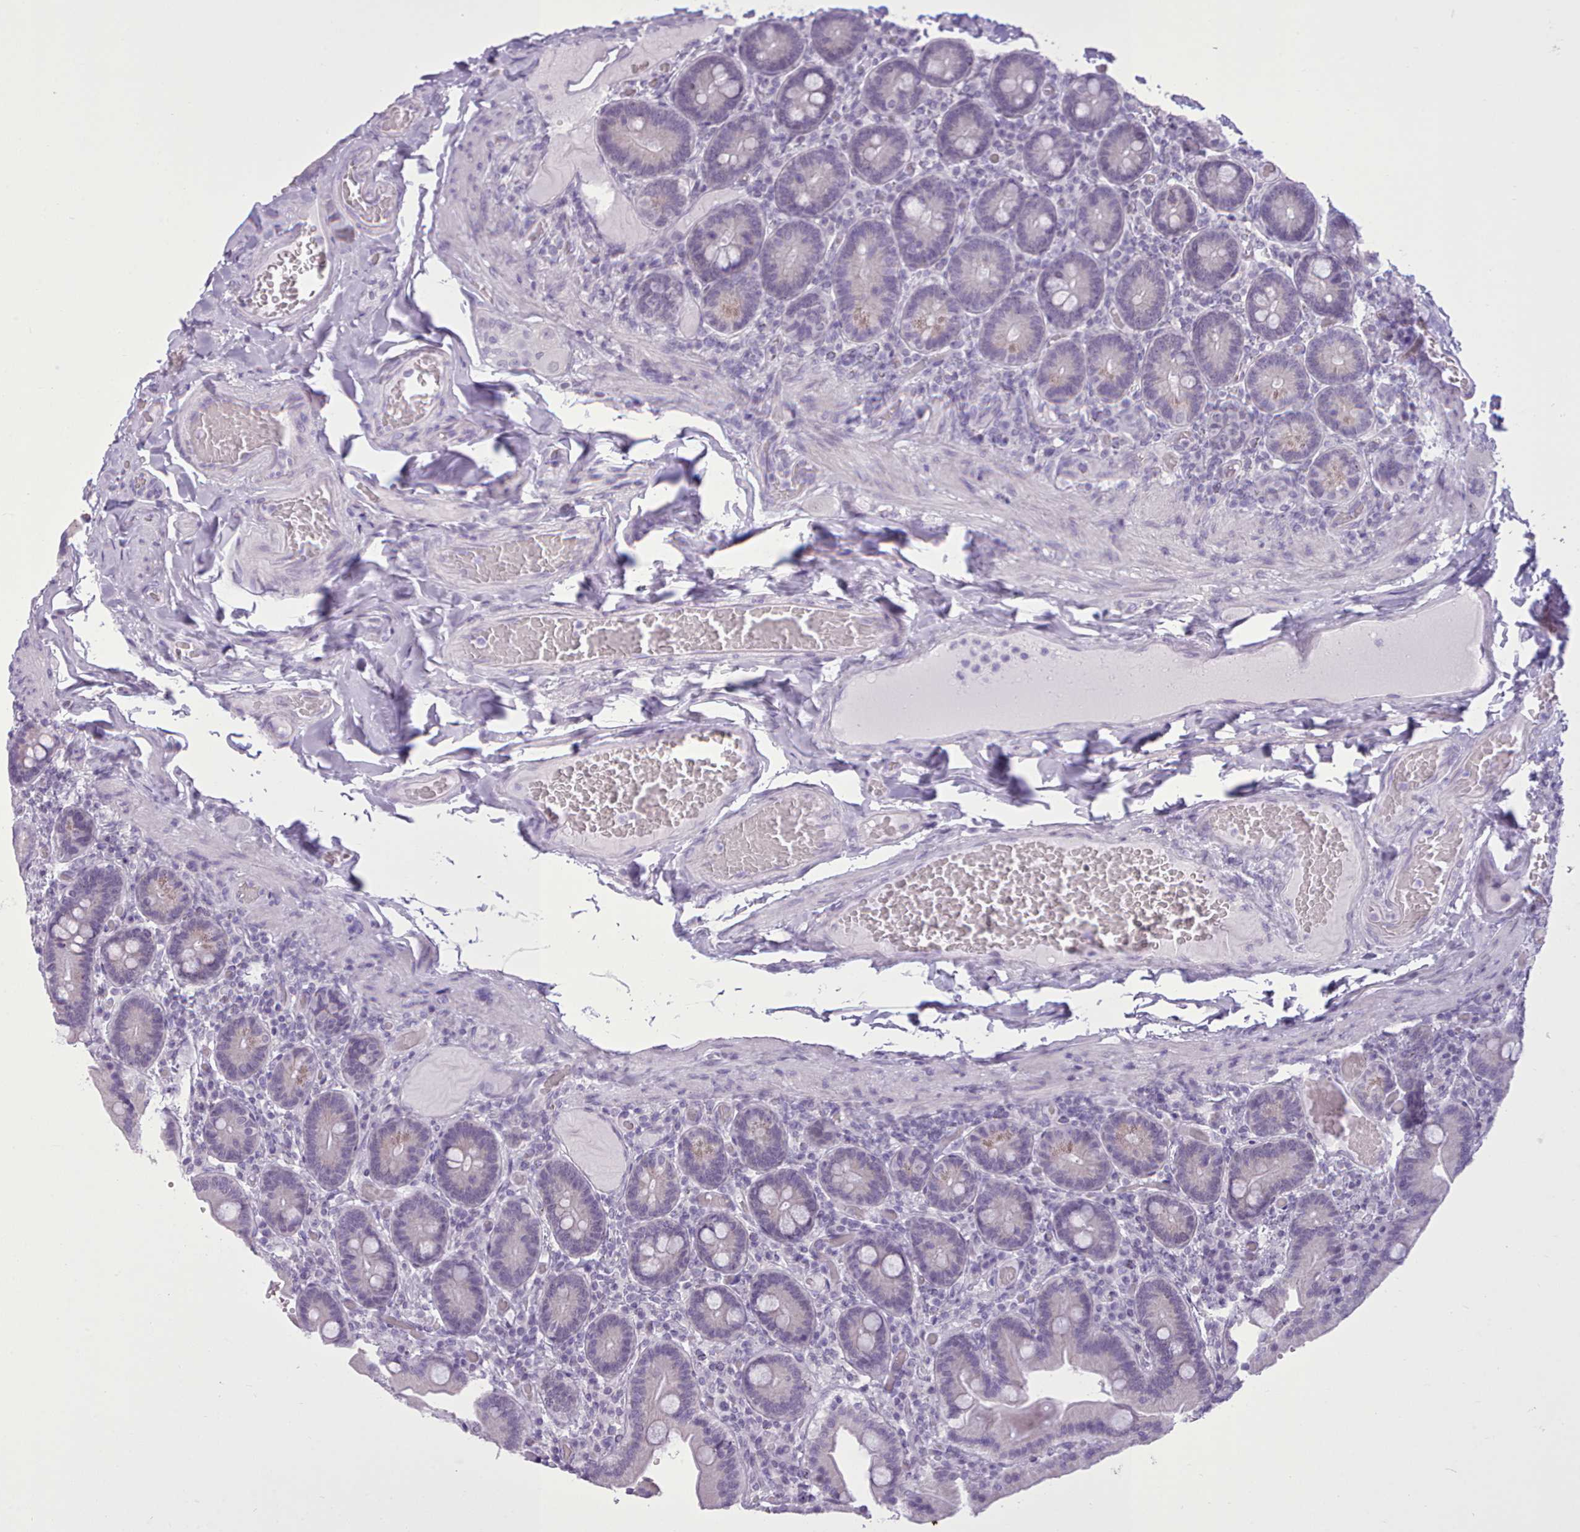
{"staining": {"intensity": "negative", "quantity": "none", "location": "none"}, "tissue": "duodenum", "cell_type": "Glandular cells", "image_type": "normal", "snomed": [{"axis": "morphology", "description": "Normal tissue, NOS"}, {"axis": "topography", "description": "Duodenum"}], "caption": "Immunohistochemical staining of unremarkable duodenum shows no significant expression in glandular cells. Nuclei are stained in blue.", "gene": "FBXO48", "patient": {"sex": "female", "age": 62}}